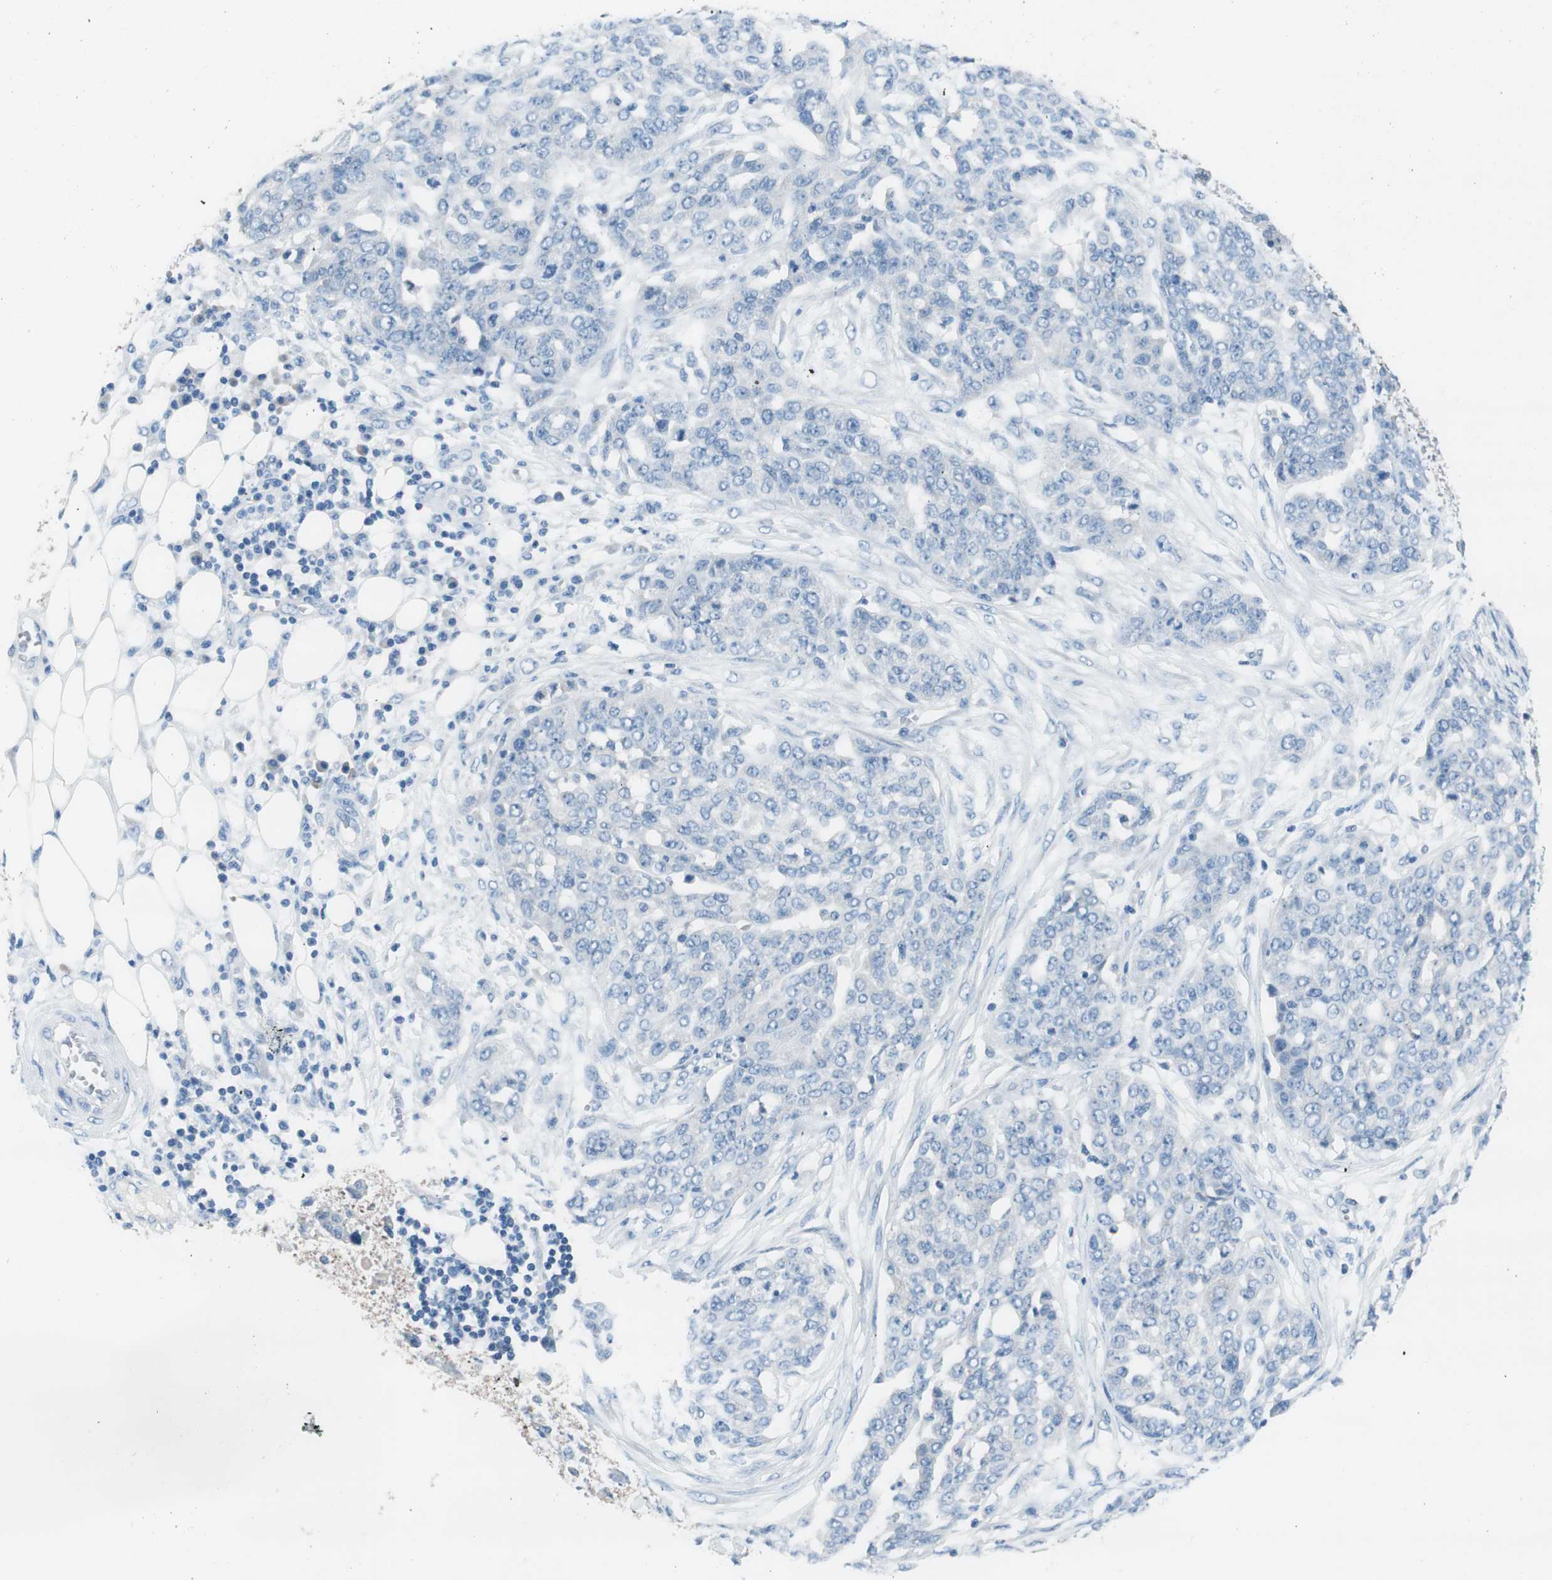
{"staining": {"intensity": "negative", "quantity": "none", "location": "none"}, "tissue": "ovarian cancer", "cell_type": "Tumor cells", "image_type": "cancer", "snomed": [{"axis": "morphology", "description": "Cystadenocarcinoma, serous, NOS"}, {"axis": "topography", "description": "Soft tissue"}, {"axis": "topography", "description": "Ovary"}], "caption": "This is a image of immunohistochemistry (IHC) staining of ovarian serous cystadenocarcinoma, which shows no expression in tumor cells.", "gene": "EVA1A", "patient": {"sex": "female", "age": 57}}